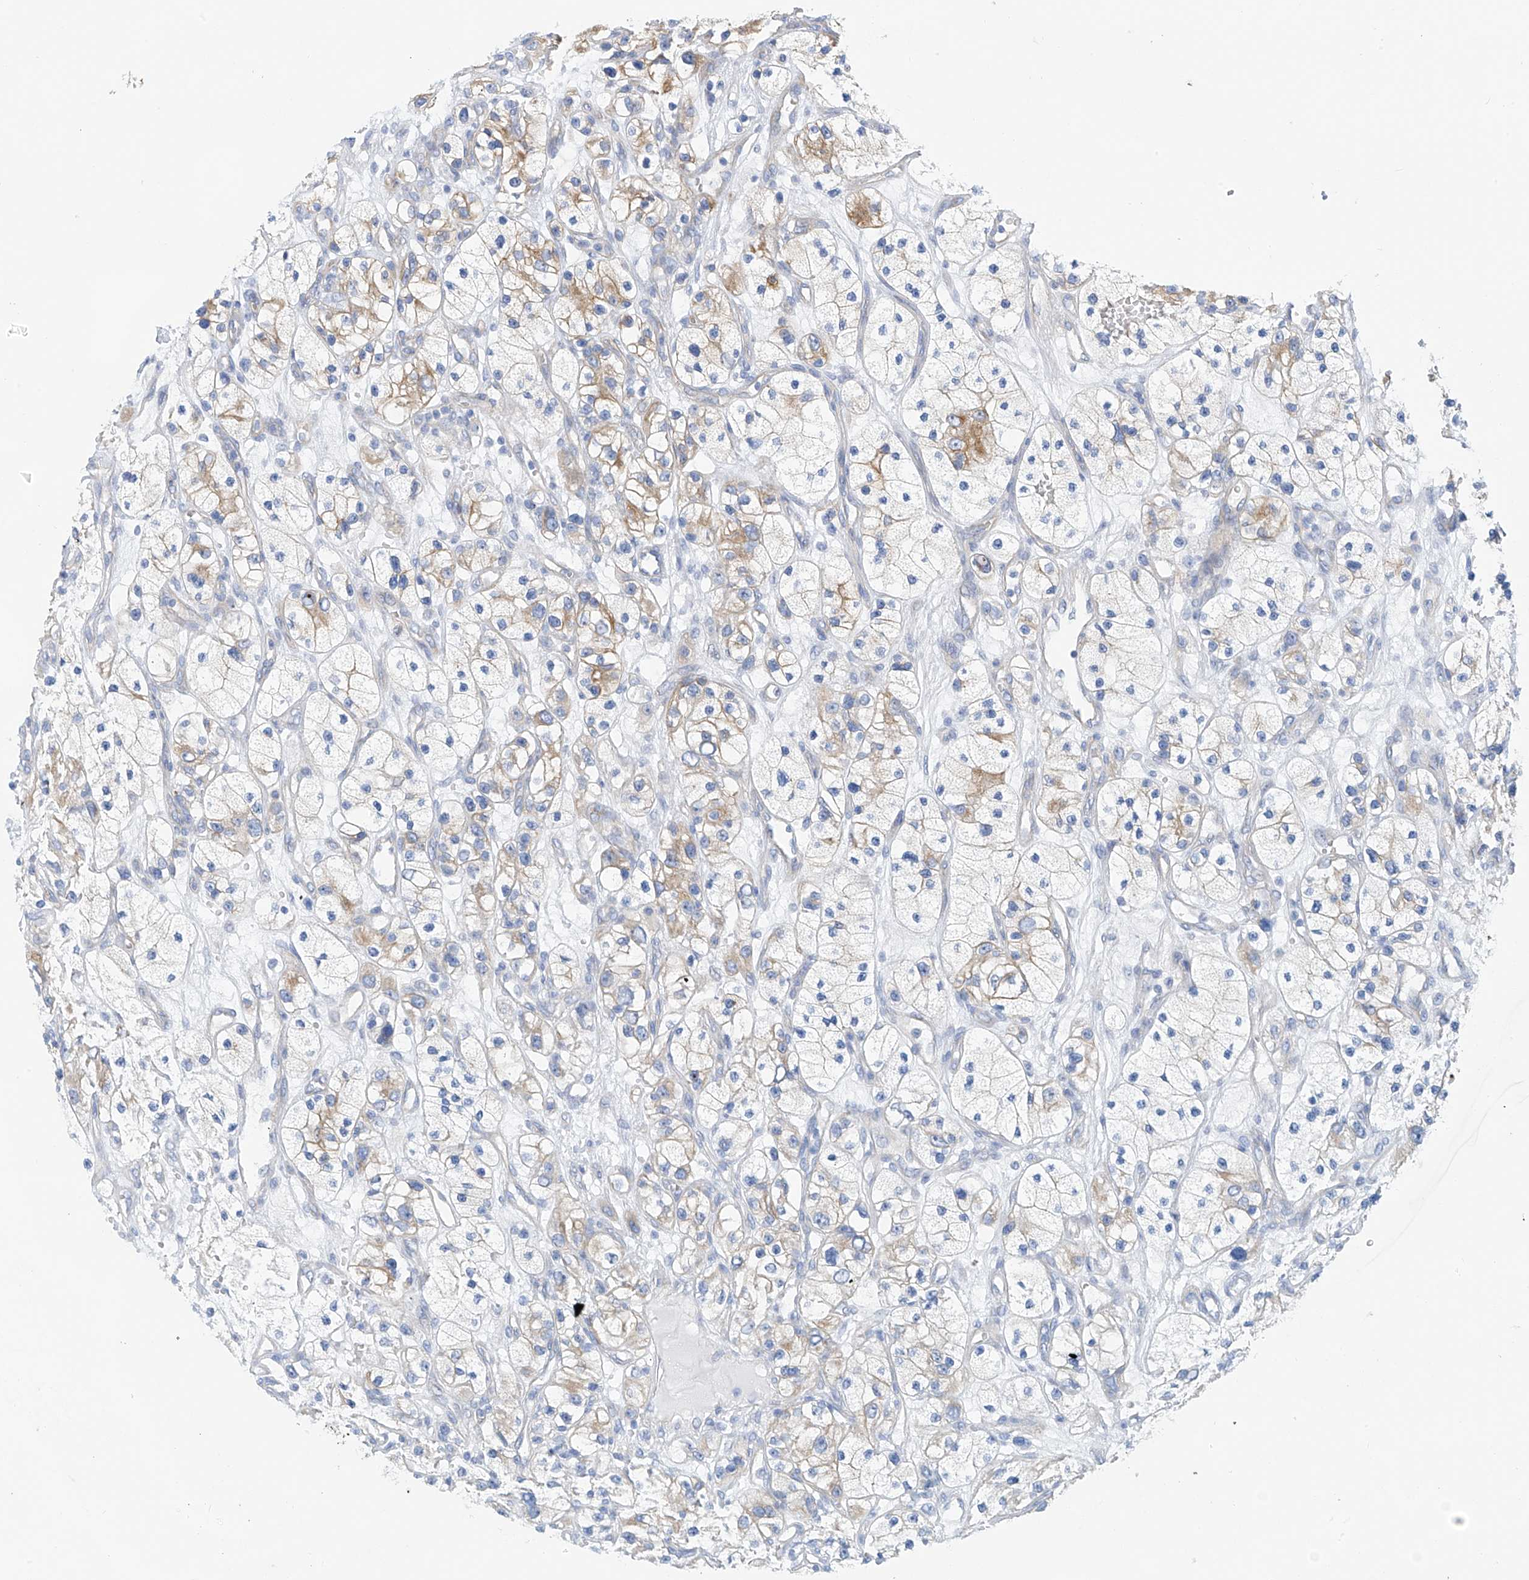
{"staining": {"intensity": "moderate", "quantity": "<25%", "location": "cytoplasmic/membranous"}, "tissue": "renal cancer", "cell_type": "Tumor cells", "image_type": "cancer", "snomed": [{"axis": "morphology", "description": "Adenocarcinoma, NOS"}, {"axis": "topography", "description": "Kidney"}], "caption": "DAB immunohistochemical staining of renal cancer shows moderate cytoplasmic/membranous protein staining in about <25% of tumor cells. Immunohistochemistry stains the protein in brown and the nuclei are stained blue.", "gene": "PIK3C2B", "patient": {"sex": "female", "age": 57}}